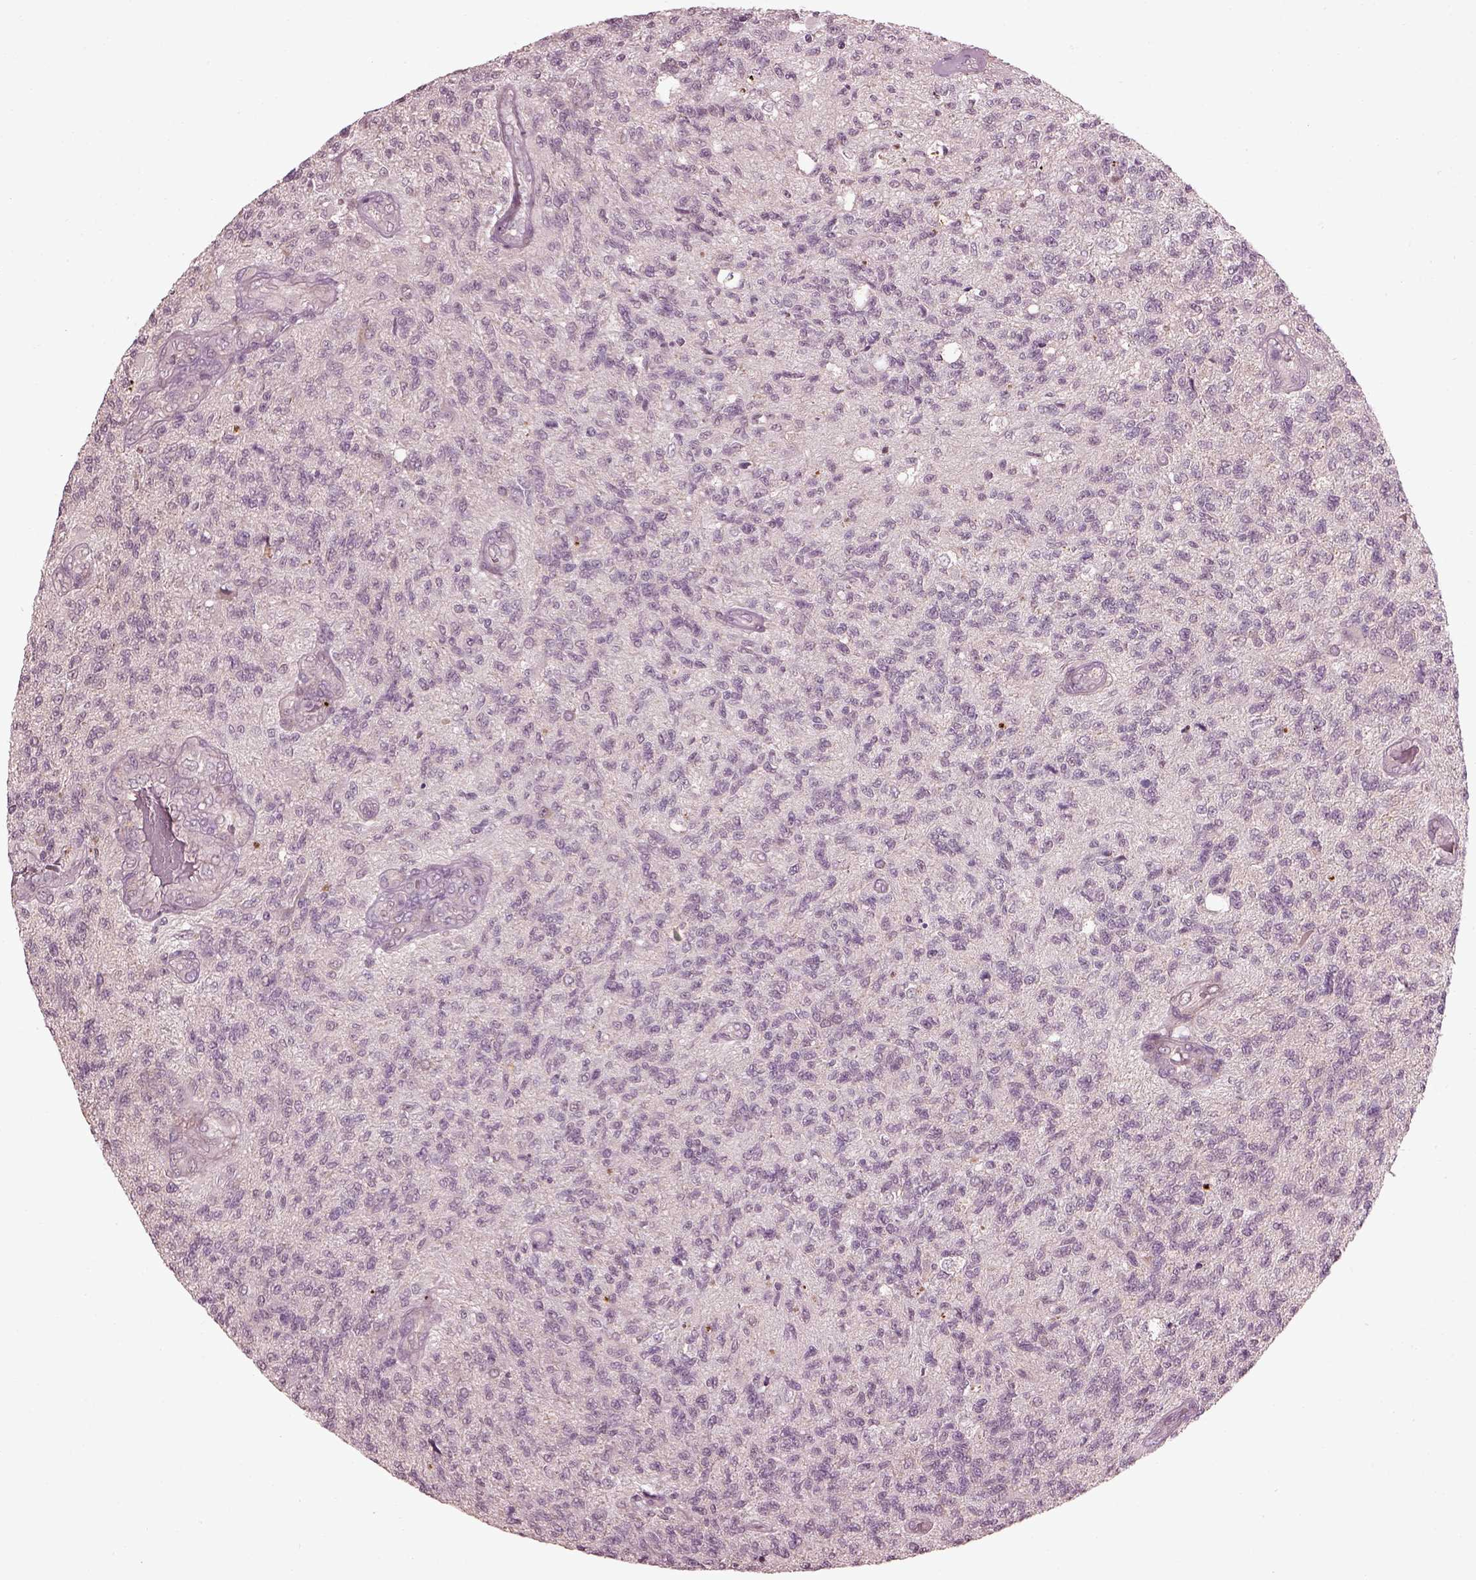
{"staining": {"intensity": "negative", "quantity": "none", "location": "none"}, "tissue": "glioma", "cell_type": "Tumor cells", "image_type": "cancer", "snomed": [{"axis": "morphology", "description": "Glioma, malignant, High grade"}, {"axis": "topography", "description": "Brain"}], "caption": "Immunohistochemical staining of human glioma reveals no significant staining in tumor cells.", "gene": "EFEMP1", "patient": {"sex": "male", "age": 56}}